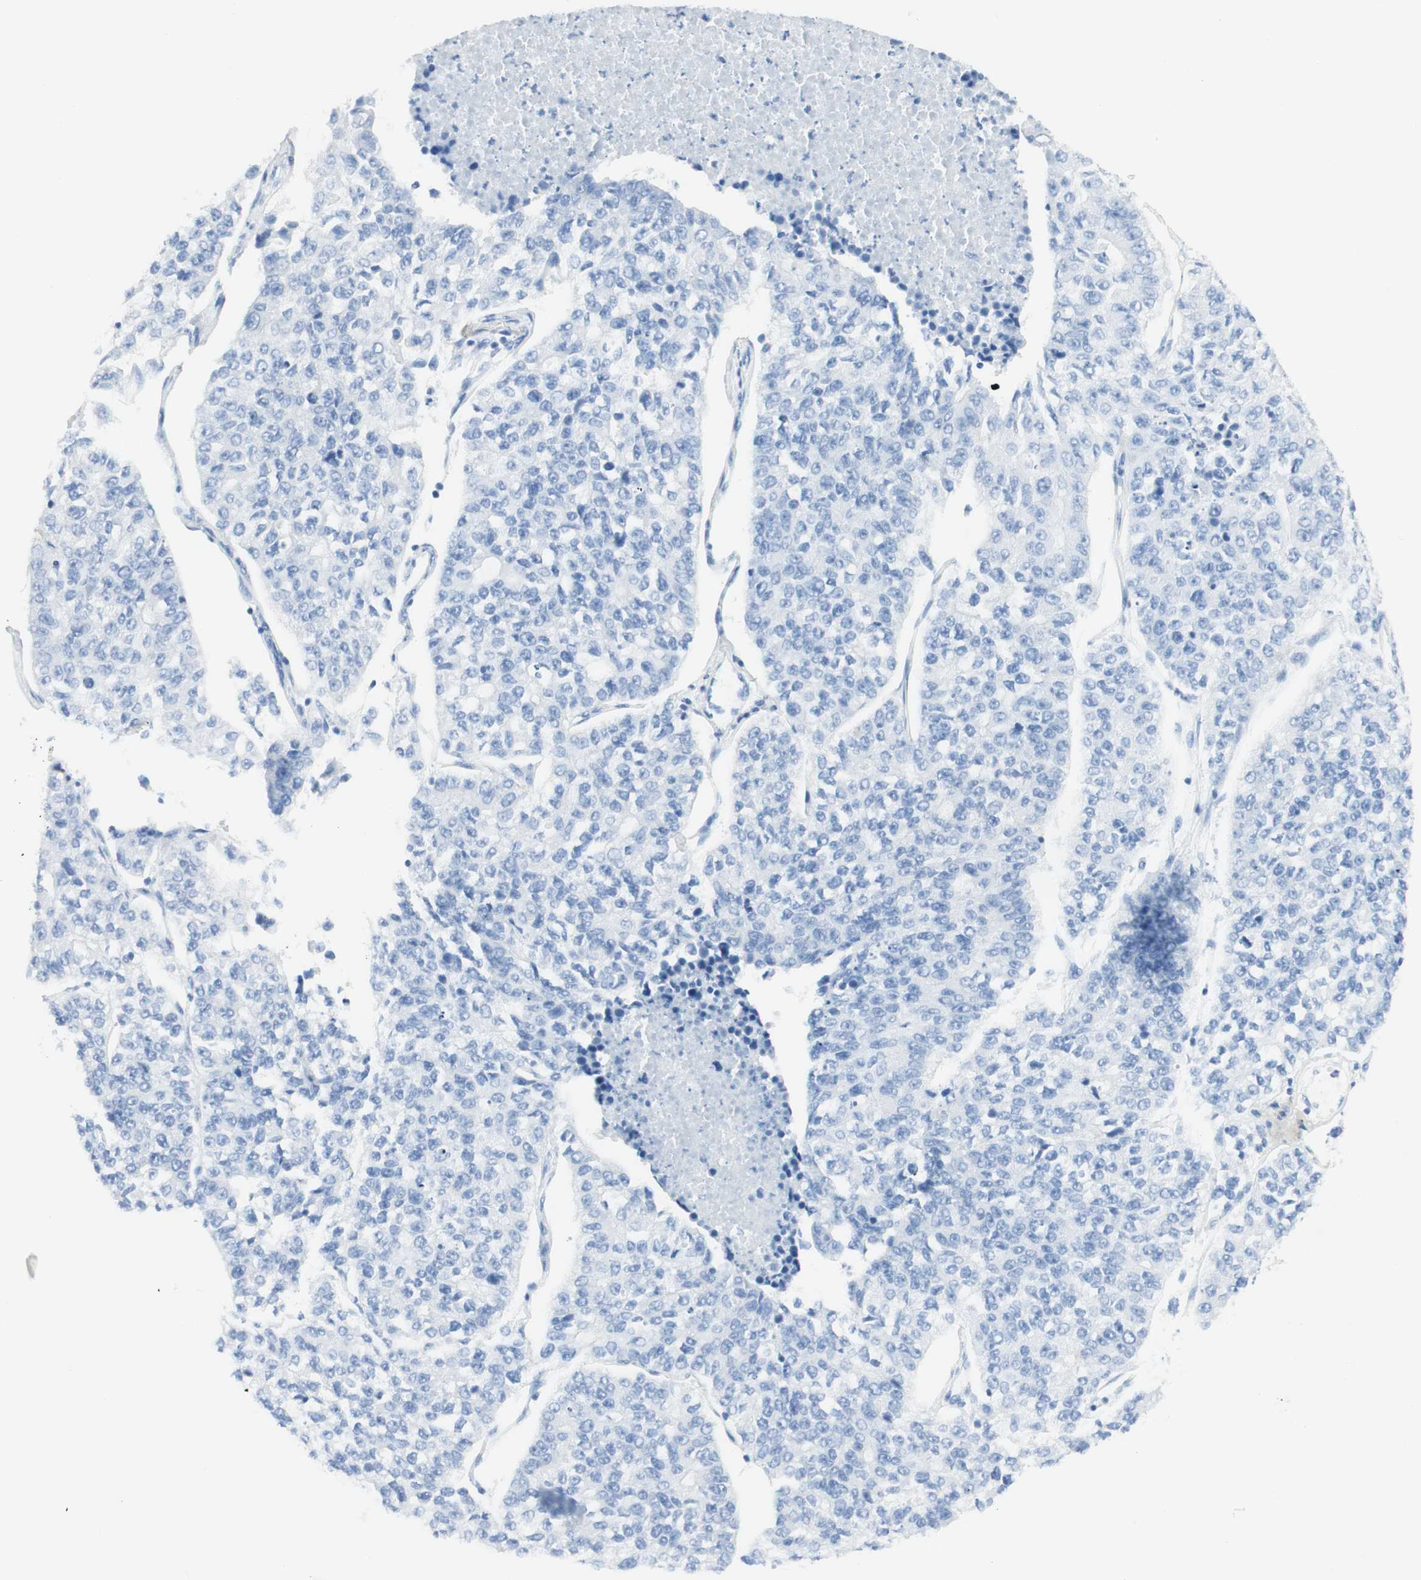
{"staining": {"intensity": "negative", "quantity": "none", "location": "none"}, "tissue": "lung cancer", "cell_type": "Tumor cells", "image_type": "cancer", "snomed": [{"axis": "morphology", "description": "Adenocarcinoma, NOS"}, {"axis": "topography", "description": "Lung"}], "caption": "Tumor cells show no significant expression in lung adenocarcinoma.", "gene": "TPO", "patient": {"sex": "male", "age": 49}}